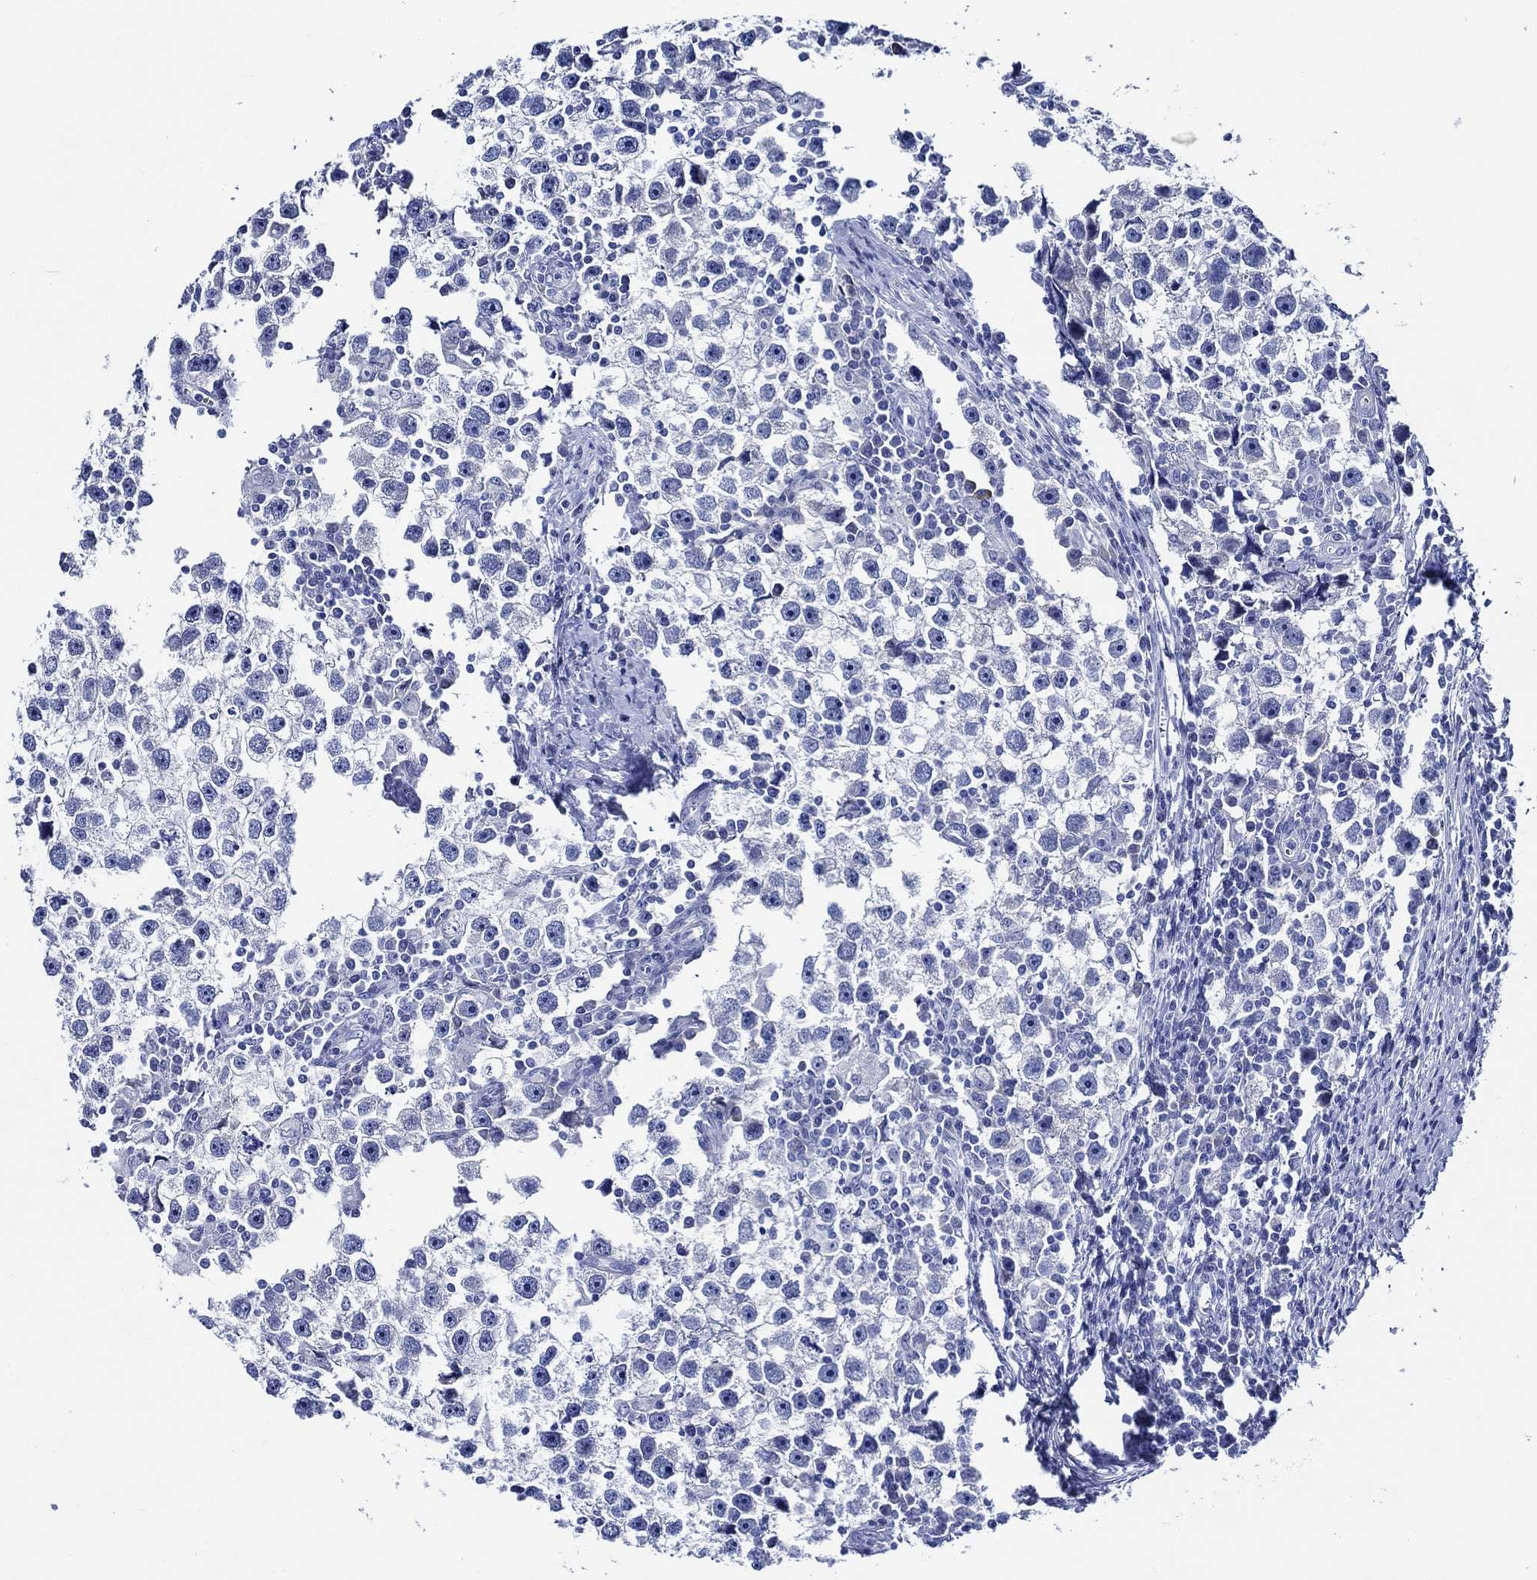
{"staining": {"intensity": "negative", "quantity": "none", "location": "none"}, "tissue": "testis cancer", "cell_type": "Tumor cells", "image_type": "cancer", "snomed": [{"axis": "morphology", "description": "Seminoma, NOS"}, {"axis": "topography", "description": "Testis"}], "caption": "A histopathology image of testis seminoma stained for a protein exhibits no brown staining in tumor cells. Brightfield microscopy of IHC stained with DAB (brown) and hematoxylin (blue), captured at high magnification.", "gene": "WDR62", "patient": {"sex": "male", "age": 30}}